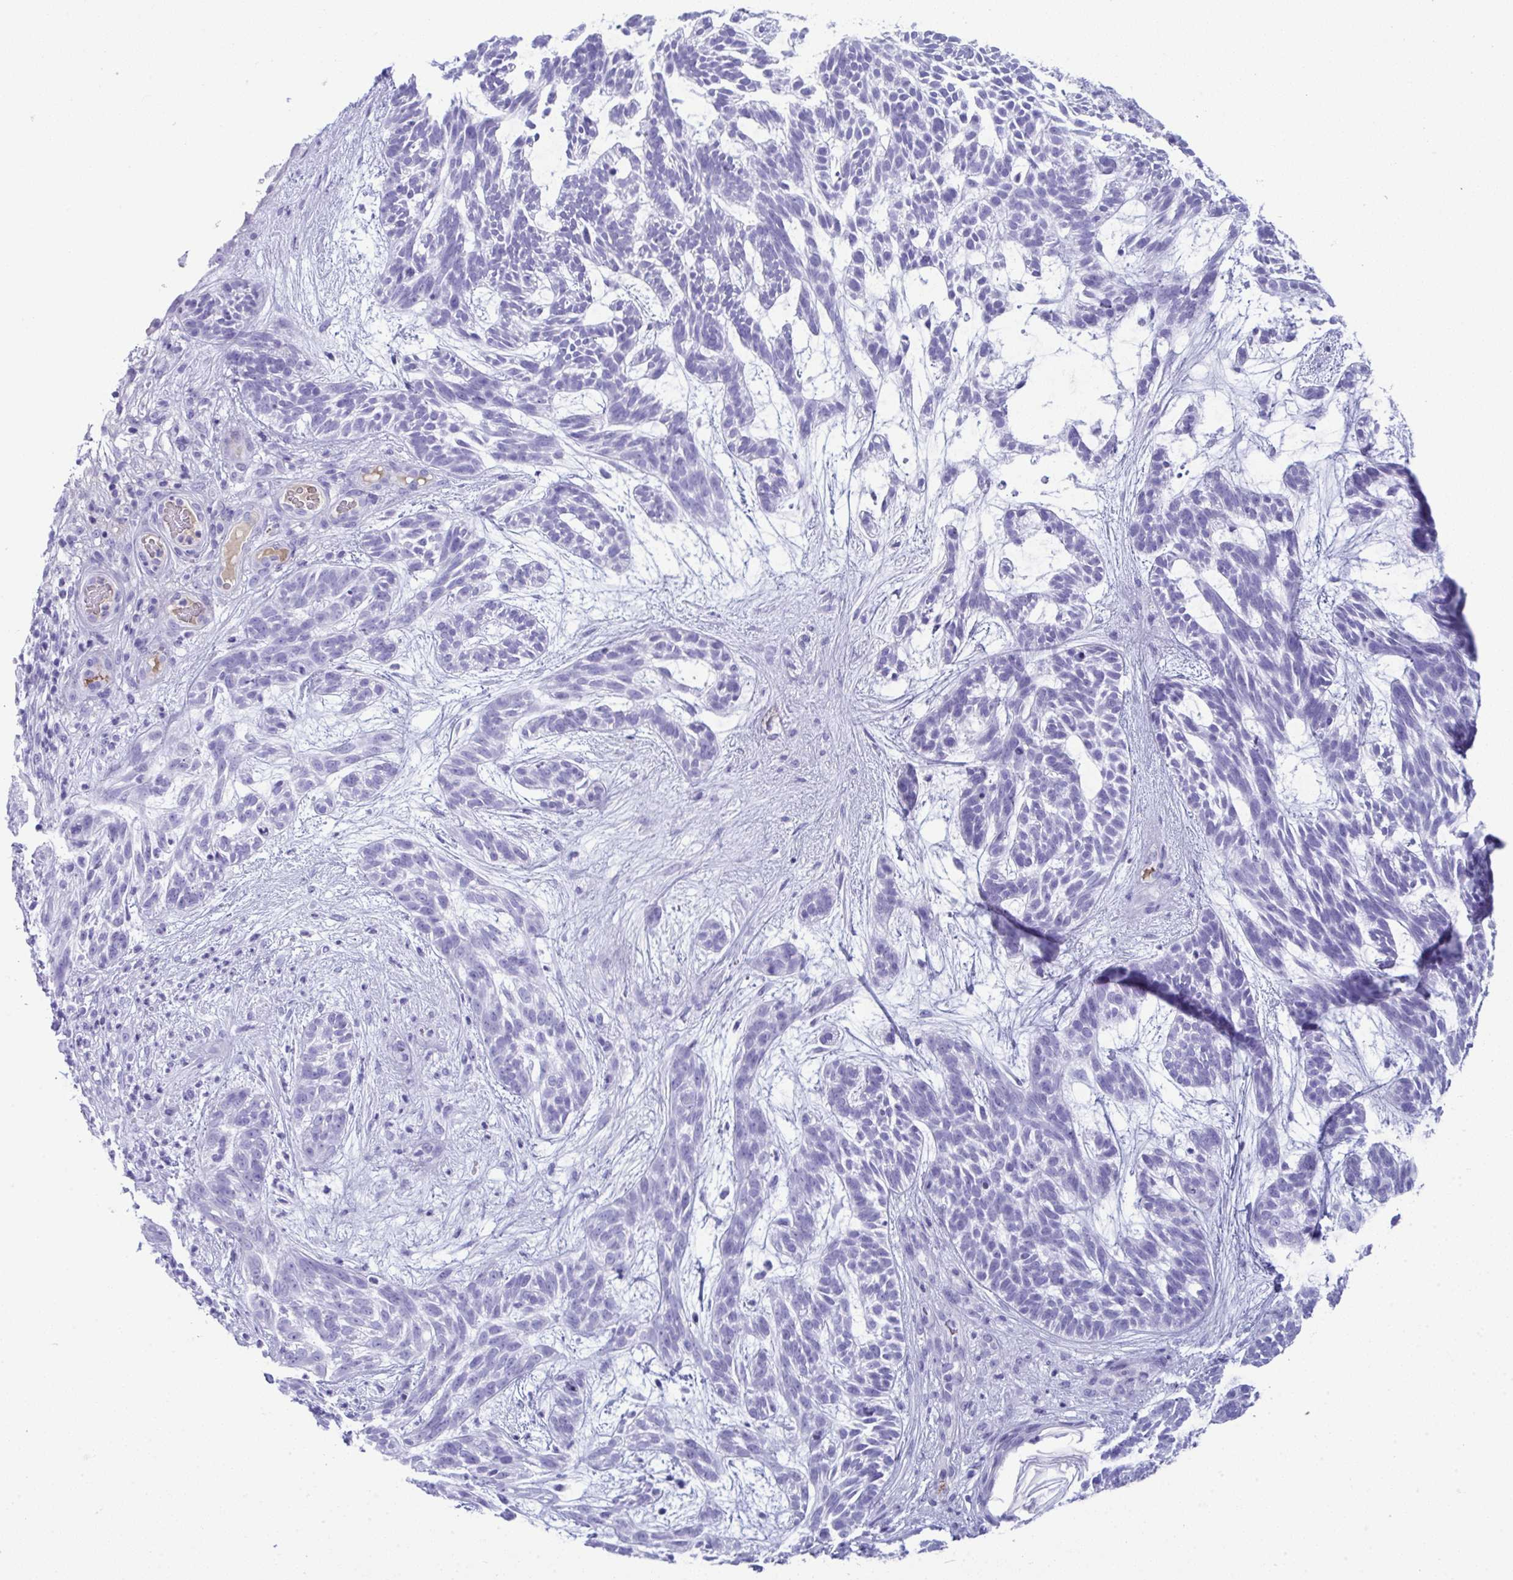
{"staining": {"intensity": "negative", "quantity": "none", "location": "none"}, "tissue": "skin cancer", "cell_type": "Tumor cells", "image_type": "cancer", "snomed": [{"axis": "morphology", "description": "Basal cell carcinoma"}, {"axis": "topography", "description": "Skin"}, {"axis": "topography", "description": "Skin, foot"}], "caption": "Protein analysis of basal cell carcinoma (skin) demonstrates no significant expression in tumor cells. (DAB IHC visualized using brightfield microscopy, high magnification).", "gene": "JCHAIN", "patient": {"sex": "female", "age": 77}}